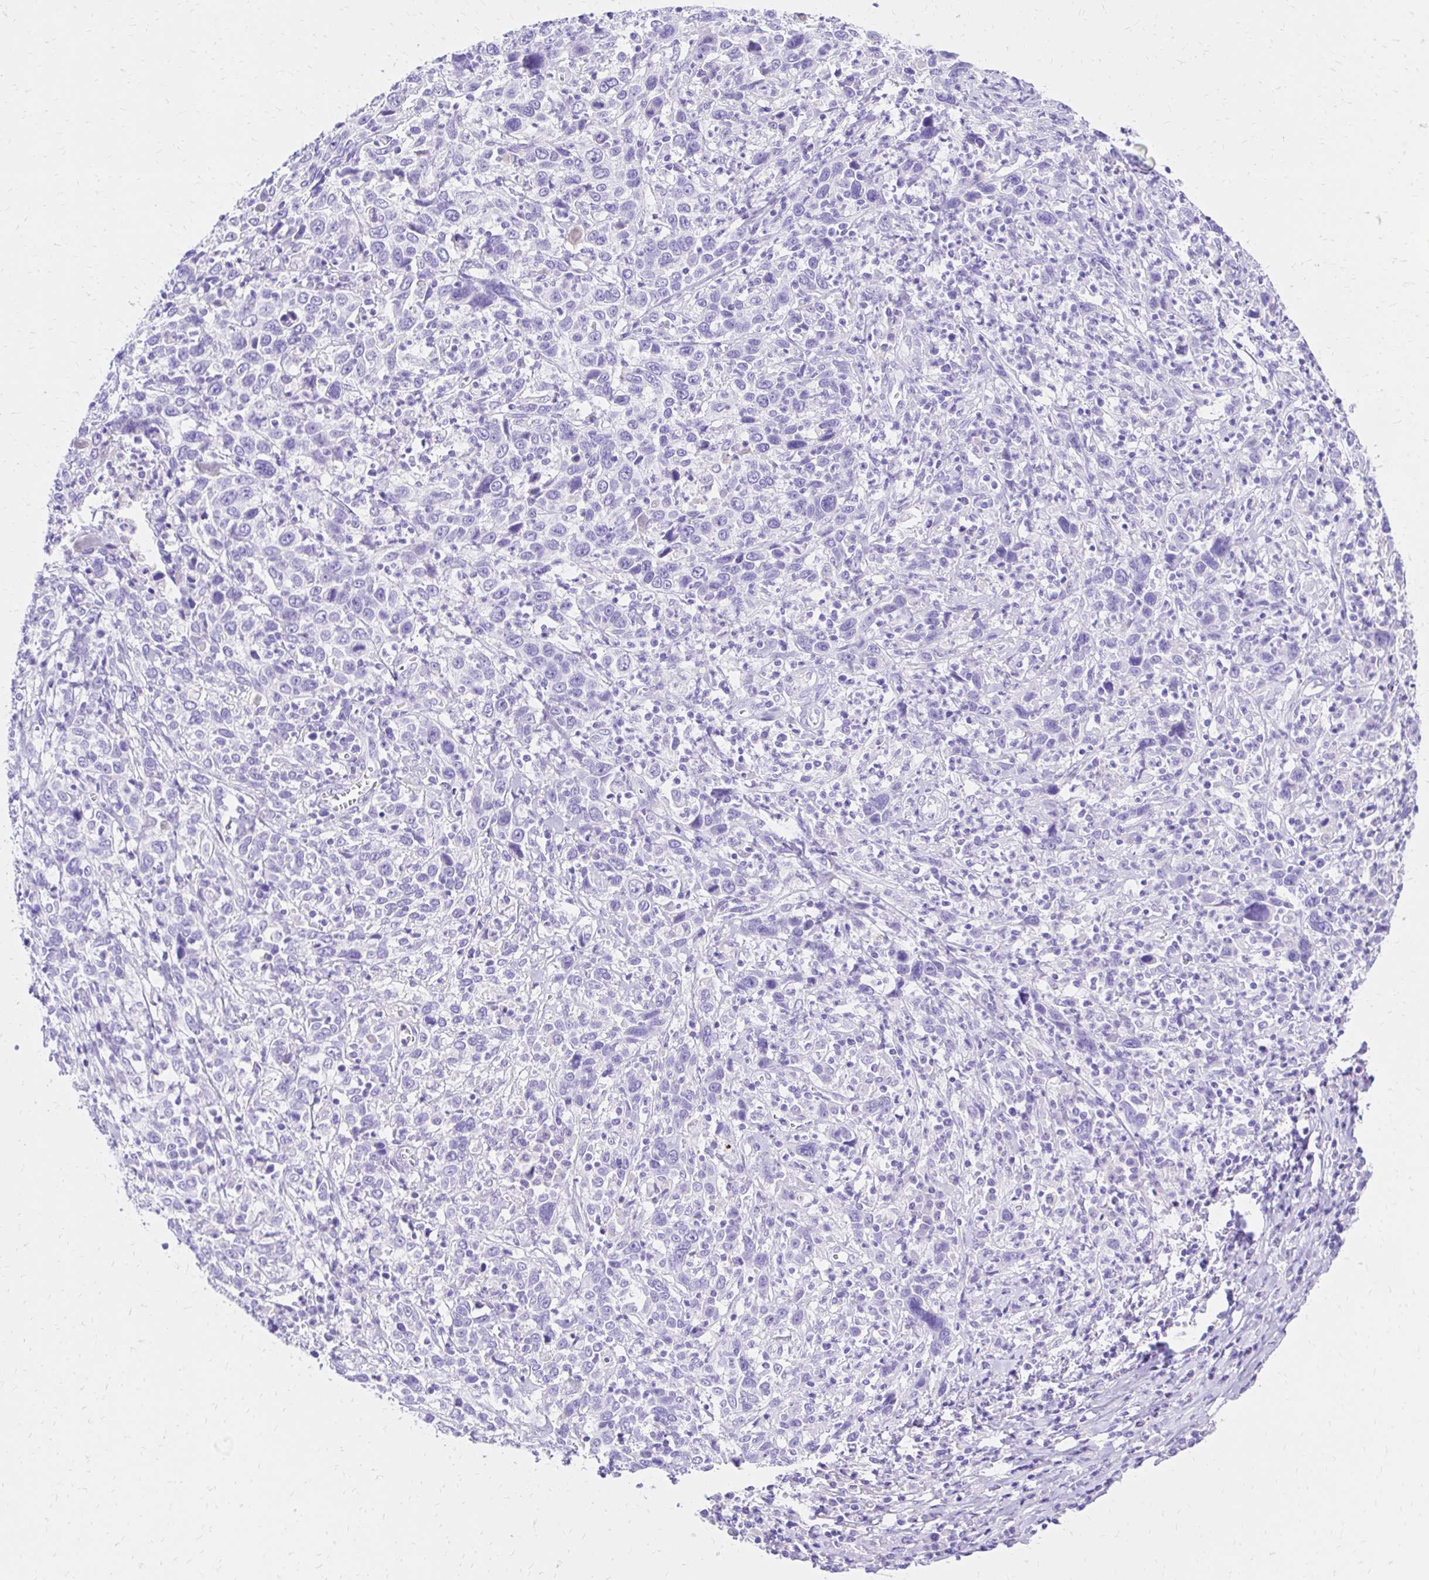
{"staining": {"intensity": "negative", "quantity": "none", "location": "none"}, "tissue": "cervical cancer", "cell_type": "Tumor cells", "image_type": "cancer", "snomed": [{"axis": "morphology", "description": "Squamous cell carcinoma, NOS"}, {"axis": "topography", "description": "Cervix"}], "caption": "Photomicrograph shows no protein expression in tumor cells of cervical squamous cell carcinoma tissue.", "gene": "S100G", "patient": {"sex": "female", "age": 46}}